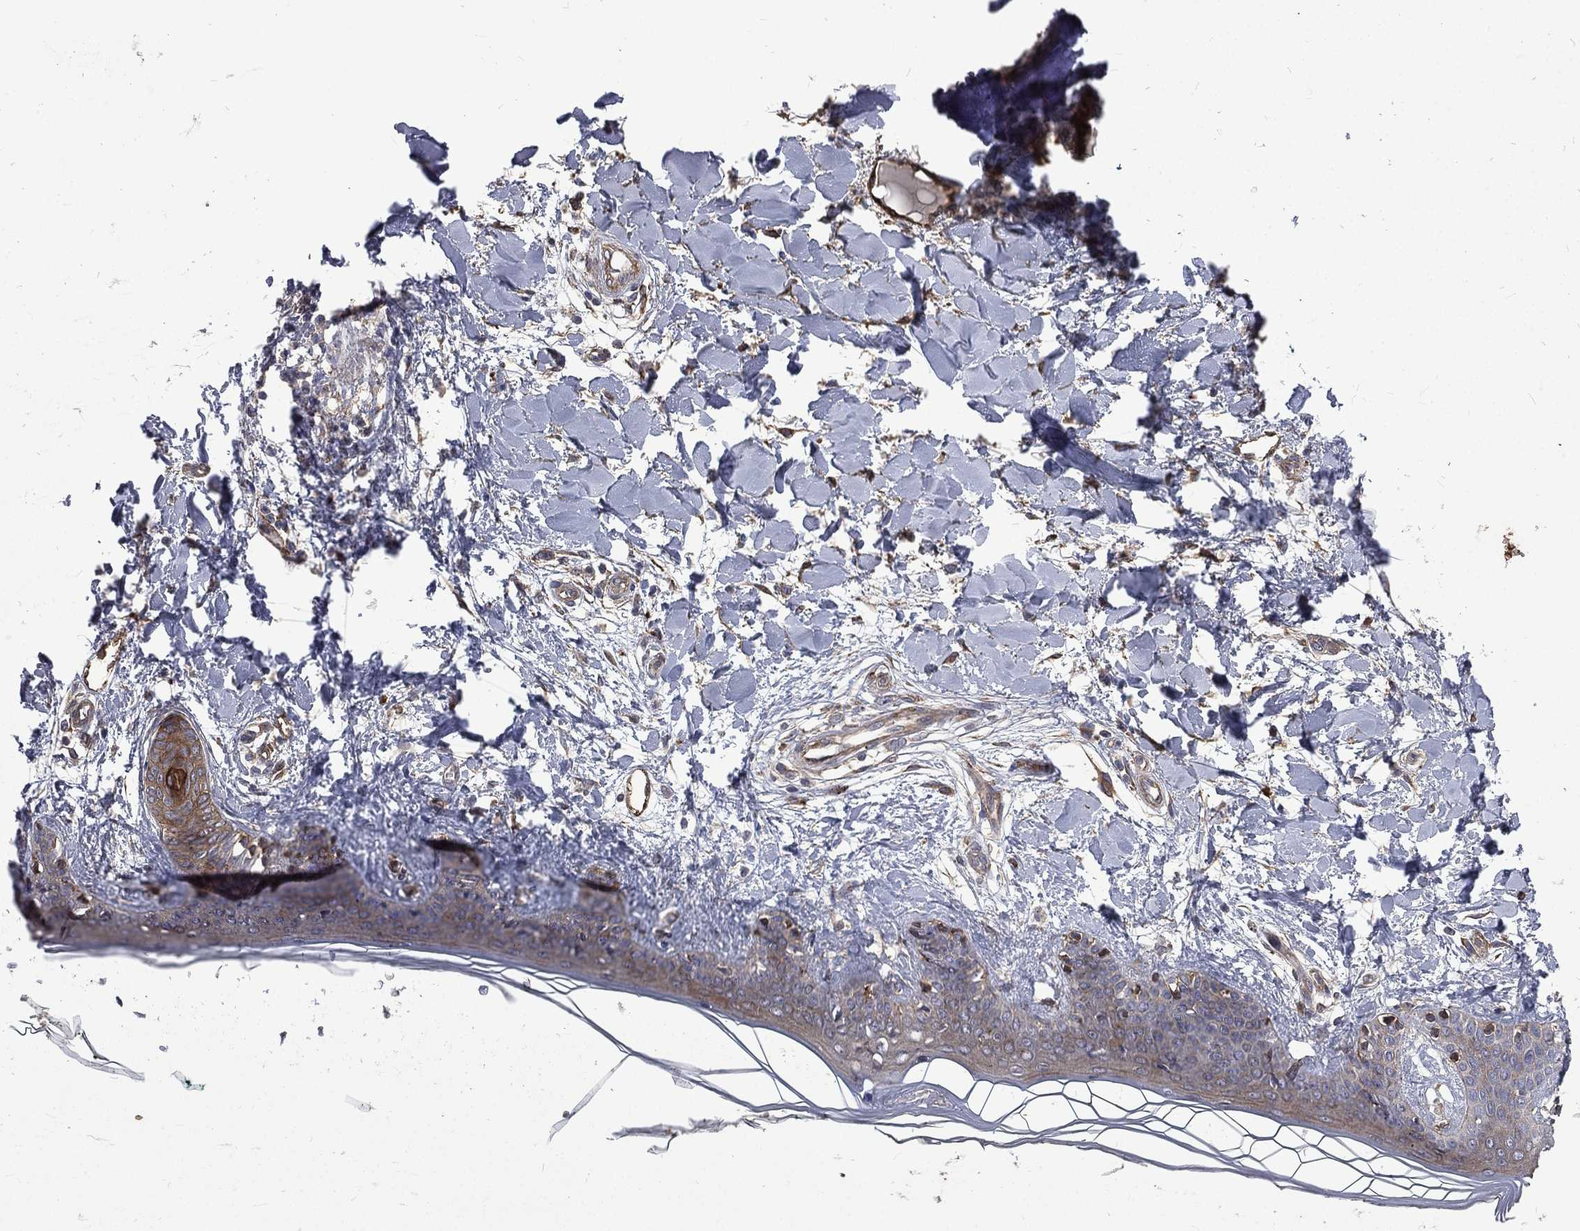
{"staining": {"intensity": "negative", "quantity": "none", "location": "none"}, "tissue": "skin", "cell_type": "Fibroblasts", "image_type": "normal", "snomed": [{"axis": "morphology", "description": "Normal tissue, NOS"}, {"axis": "morphology", "description": "Malignant melanoma, NOS"}, {"axis": "topography", "description": "Skin"}], "caption": "Human skin stained for a protein using immunohistochemistry (IHC) demonstrates no expression in fibroblasts.", "gene": "PPFIBP1", "patient": {"sex": "female", "age": 34}}